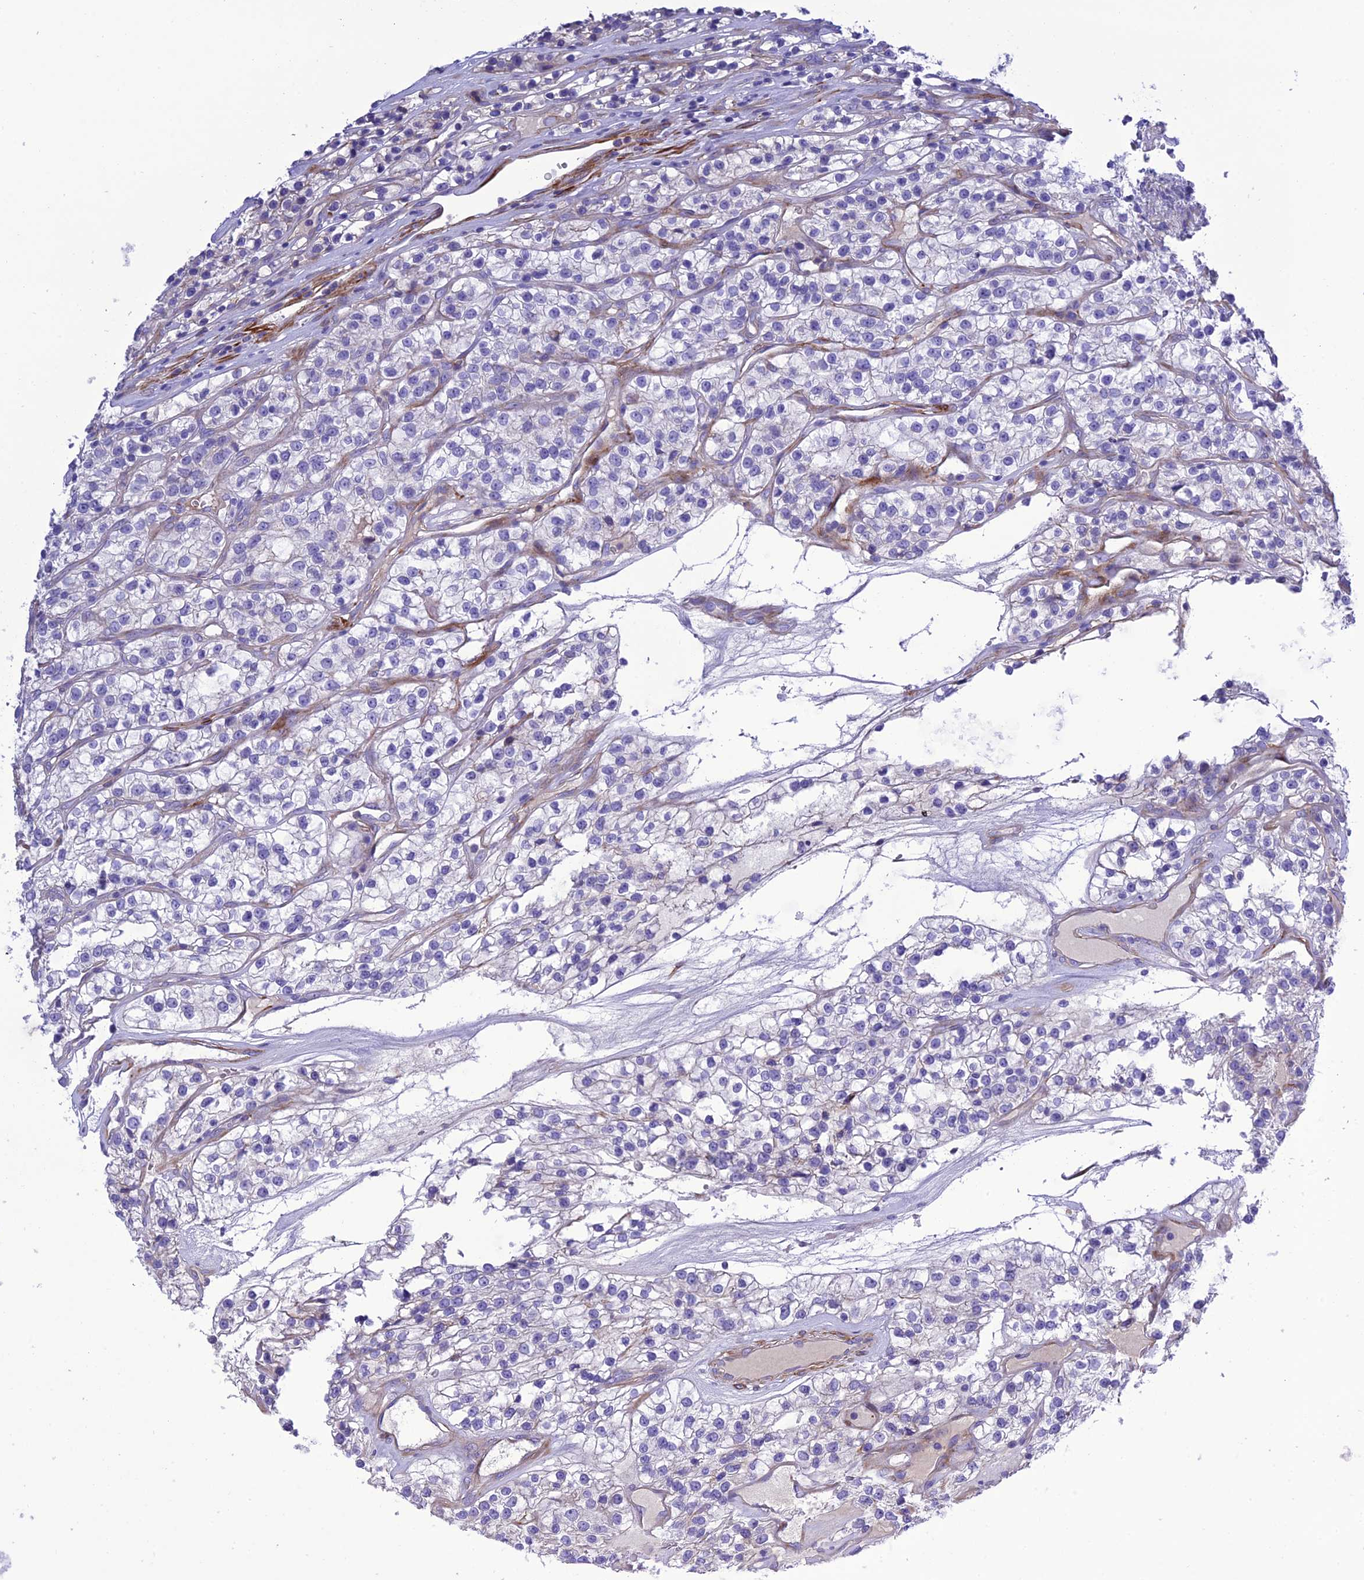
{"staining": {"intensity": "negative", "quantity": "none", "location": "none"}, "tissue": "renal cancer", "cell_type": "Tumor cells", "image_type": "cancer", "snomed": [{"axis": "morphology", "description": "Adenocarcinoma, NOS"}, {"axis": "topography", "description": "Kidney"}], "caption": "Tumor cells are negative for protein expression in human adenocarcinoma (renal).", "gene": "FRA10AC1", "patient": {"sex": "female", "age": 57}}